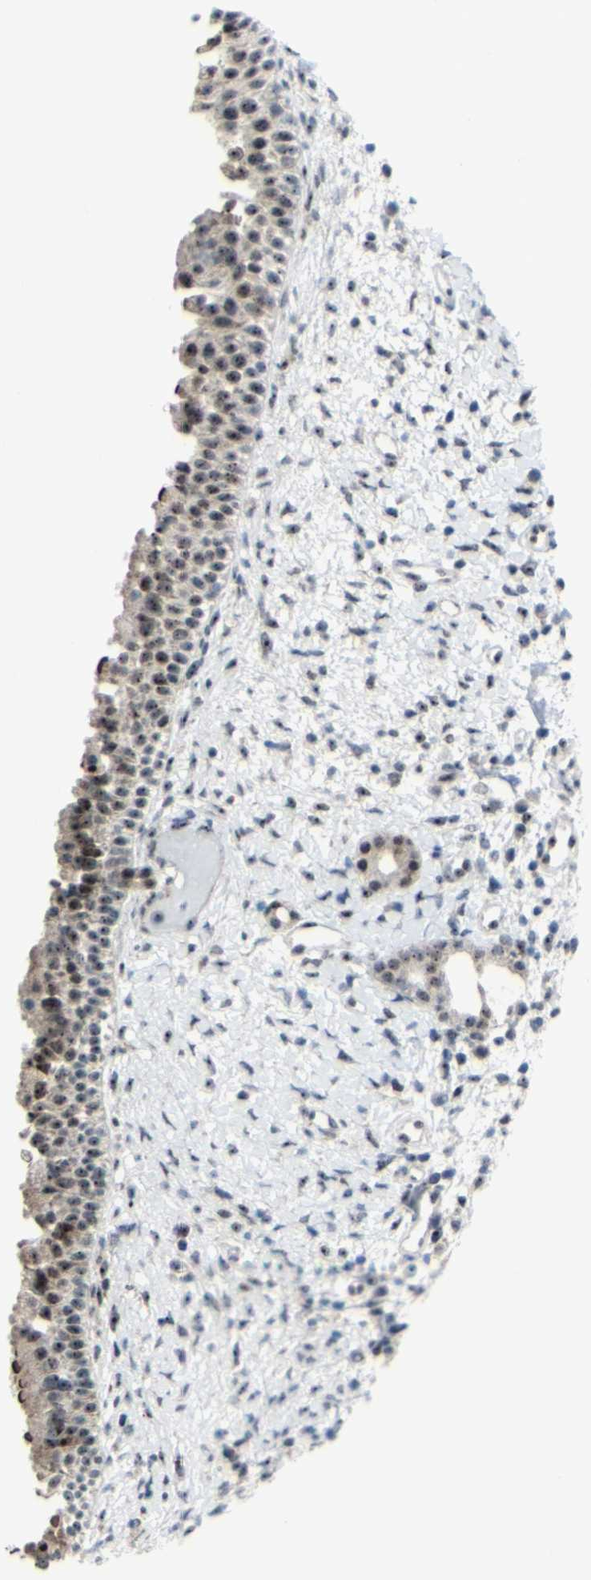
{"staining": {"intensity": "moderate", "quantity": ">75%", "location": "cytoplasmic/membranous"}, "tissue": "nasopharynx", "cell_type": "Respiratory epithelial cells", "image_type": "normal", "snomed": [{"axis": "morphology", "description": "Normal tissue, NOS"}, {"axis": "topography", "description": "Nasopharynx"}], "caption": "Human nasopharynx stained for a protein (brown) demonstrates moderate cytoplasmic/membranous positive expression in about >75% of respiratory epithelial cells.", "gene": "POLR1A", "patient": {"sex": "male", "age": 22}}